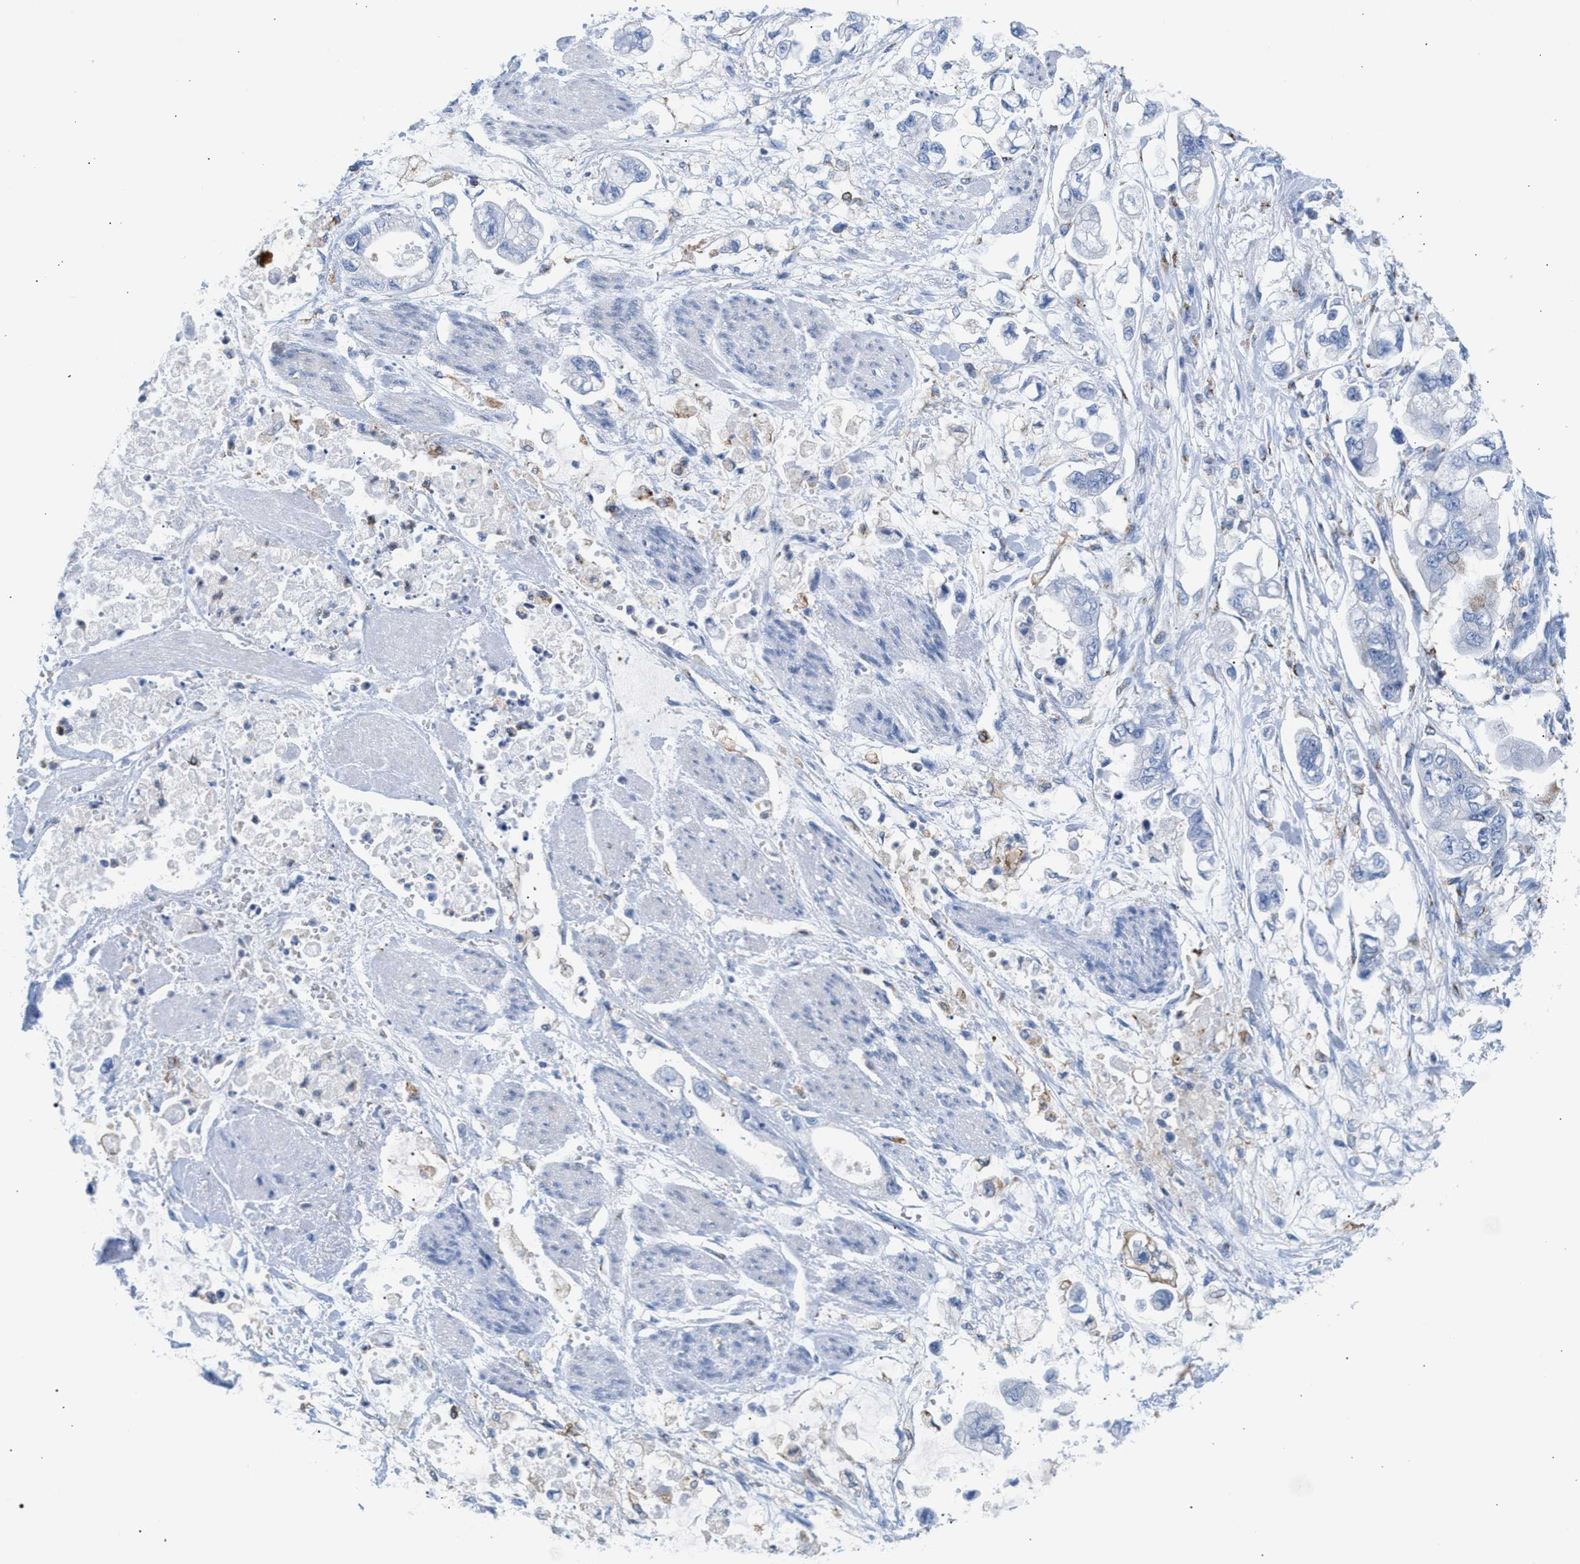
{"staining": {"intensity": "negative", "quantity": "none", "location": "none"}, "tissue": "stomach cancer", "cell_type": "Tumor cells", "image_type": "cancer", "snomed": [{"axis": "morphology", "description": "Normal tissue, NOS"}, {"axis": "morphology", "description": "Adenocarcinoma, NOS"}, {"axis": "topography", "description": "Stomach"}], "caption": "Immunohistochemistry of stomach adenocarcinoma shows no staining in tumor cells.", "gene": "TACC3", "patient": {"sex": "male", "age": 62}}